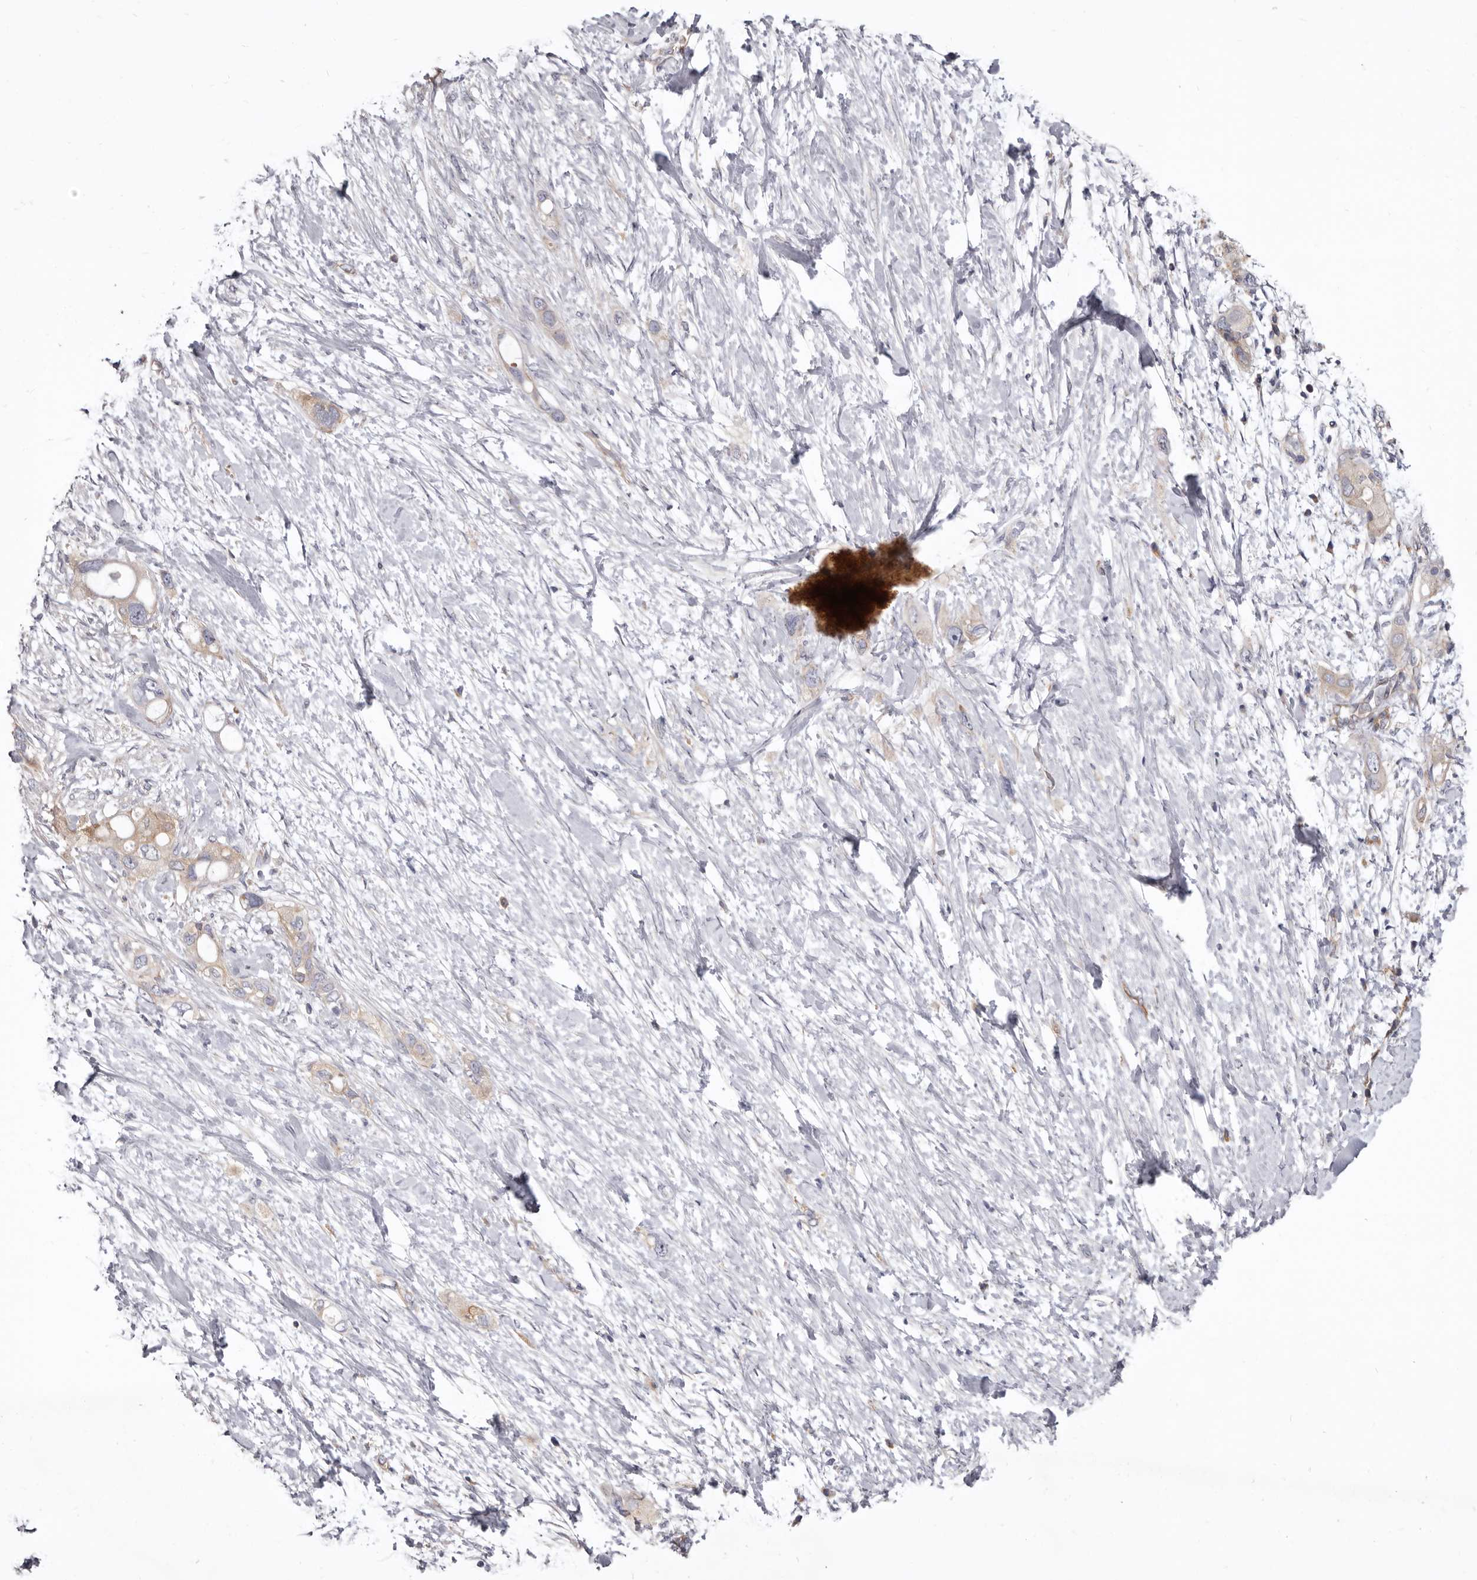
{"staining": {"intensity": "weak", "quantity": ">75%", "location": "cytoplasmic/membranous"}, "tissue": "pancreatic cancer", "cell_type": "Tumor cells", "image_type": "cancer", "snomed": [{"axis": "morphology", "description": "Adenocarcinoma, NOS"}, {"axis": "topography", "description": "Pancreas"}], "caption": "A brown stain shows weak cytoplasmic/membranous staining of a protein in human pancreatic cancer tumor cells.", "gene": "FMO2", "patient": {"sex": "female", "age": 56}}